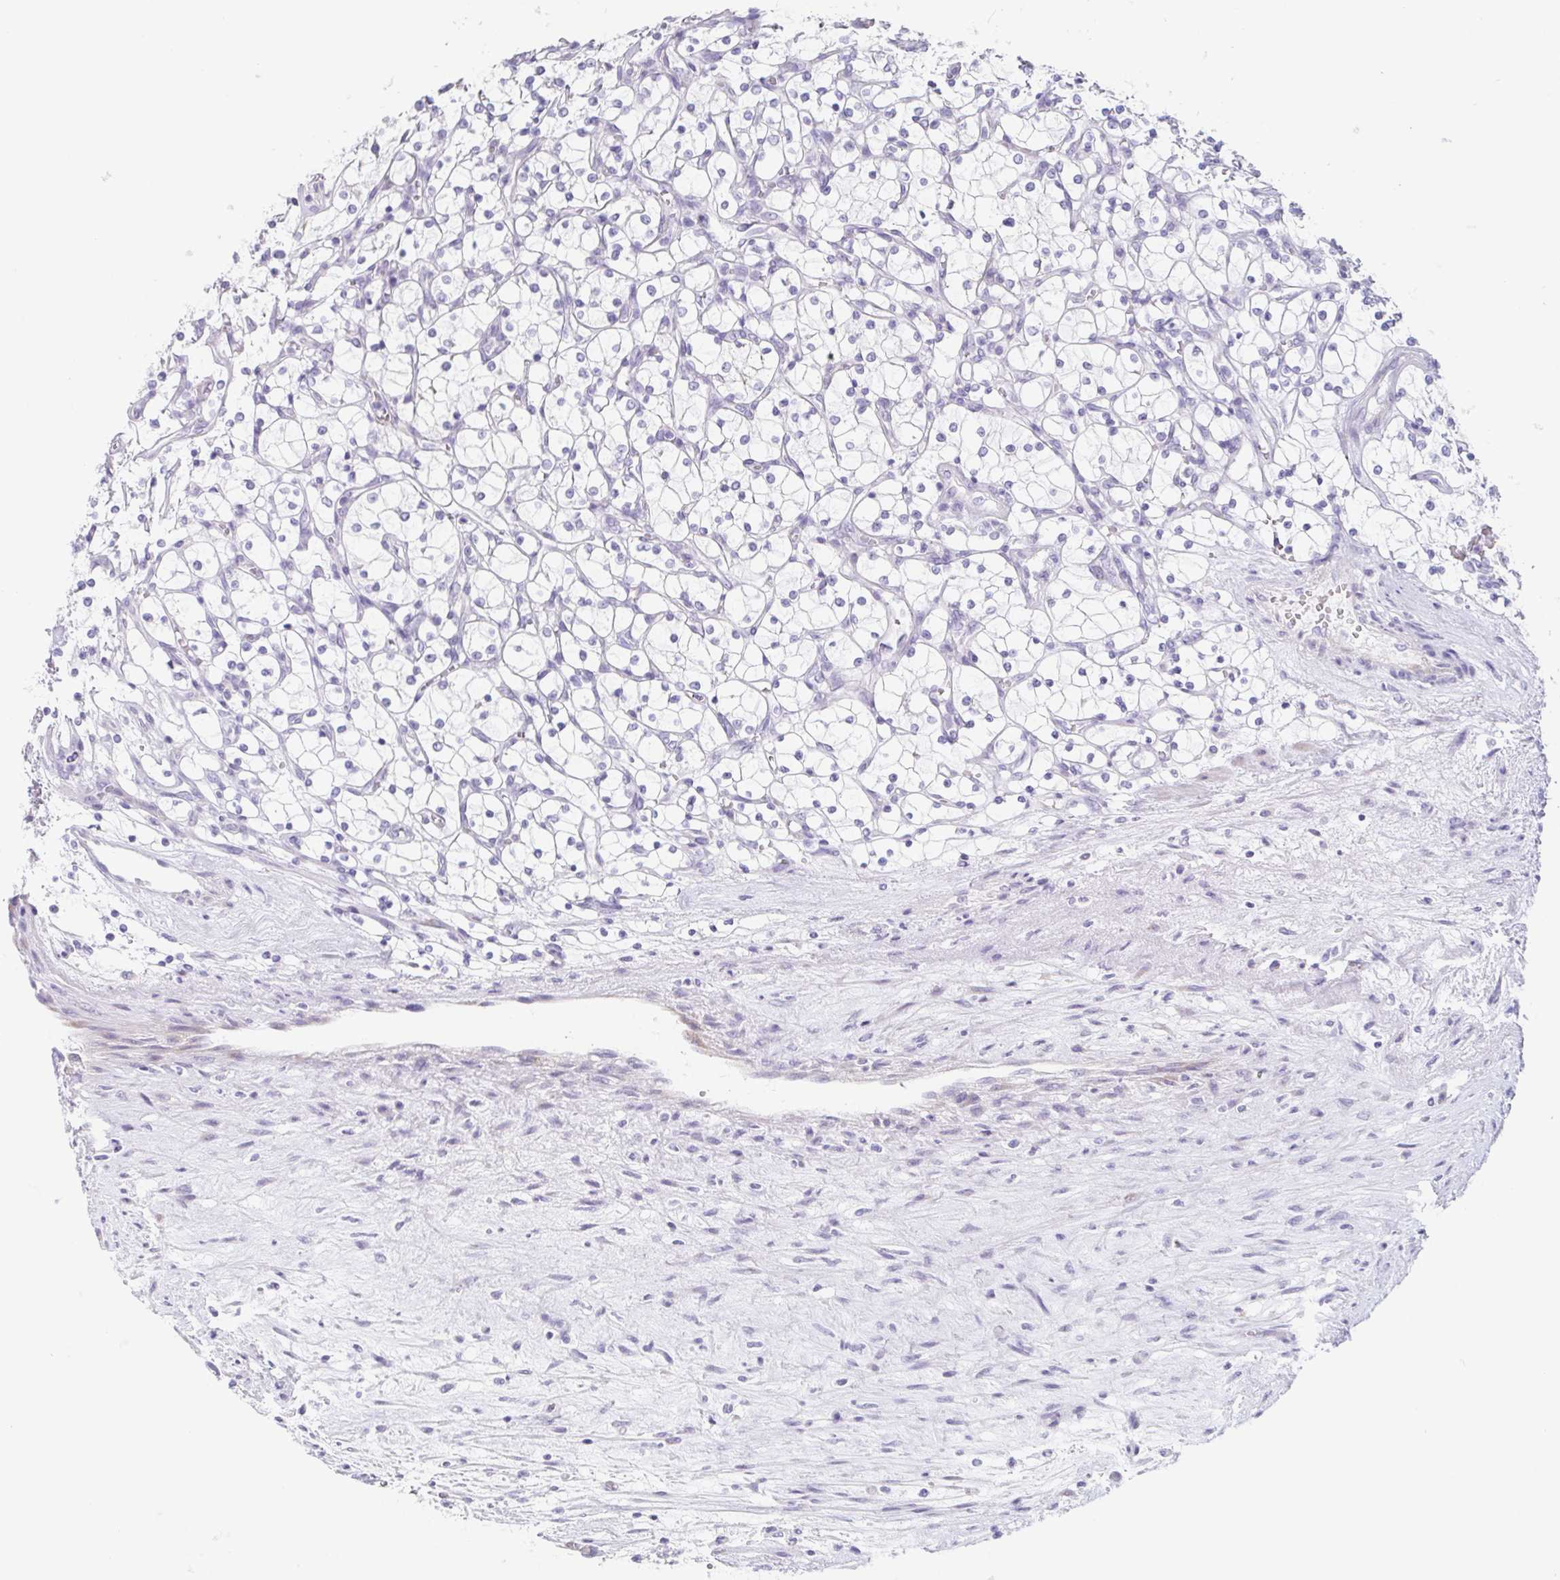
{"staining": {"intensity": "negative", "quantity": "none", "location": "none"}, "tissue": "renal cancer", "cell_type": "Tumor cells", "image_type": "cancer", "snomed": [{"axis": "morphology", "description": "Adenocarcinoma, NOS"}, {"axis": "topography", "description": "Kidney"}], "caption": "The photomicrograph displays no significant expression in tumor cells of renal adenocarcinoma. (Brightfield microscopy of DAB (3,3'-diaminobenzidine) immunohistochemistry at high magnification).", "gene": "HDGFL1", "patient": {"sex": "female", "age": 69}}